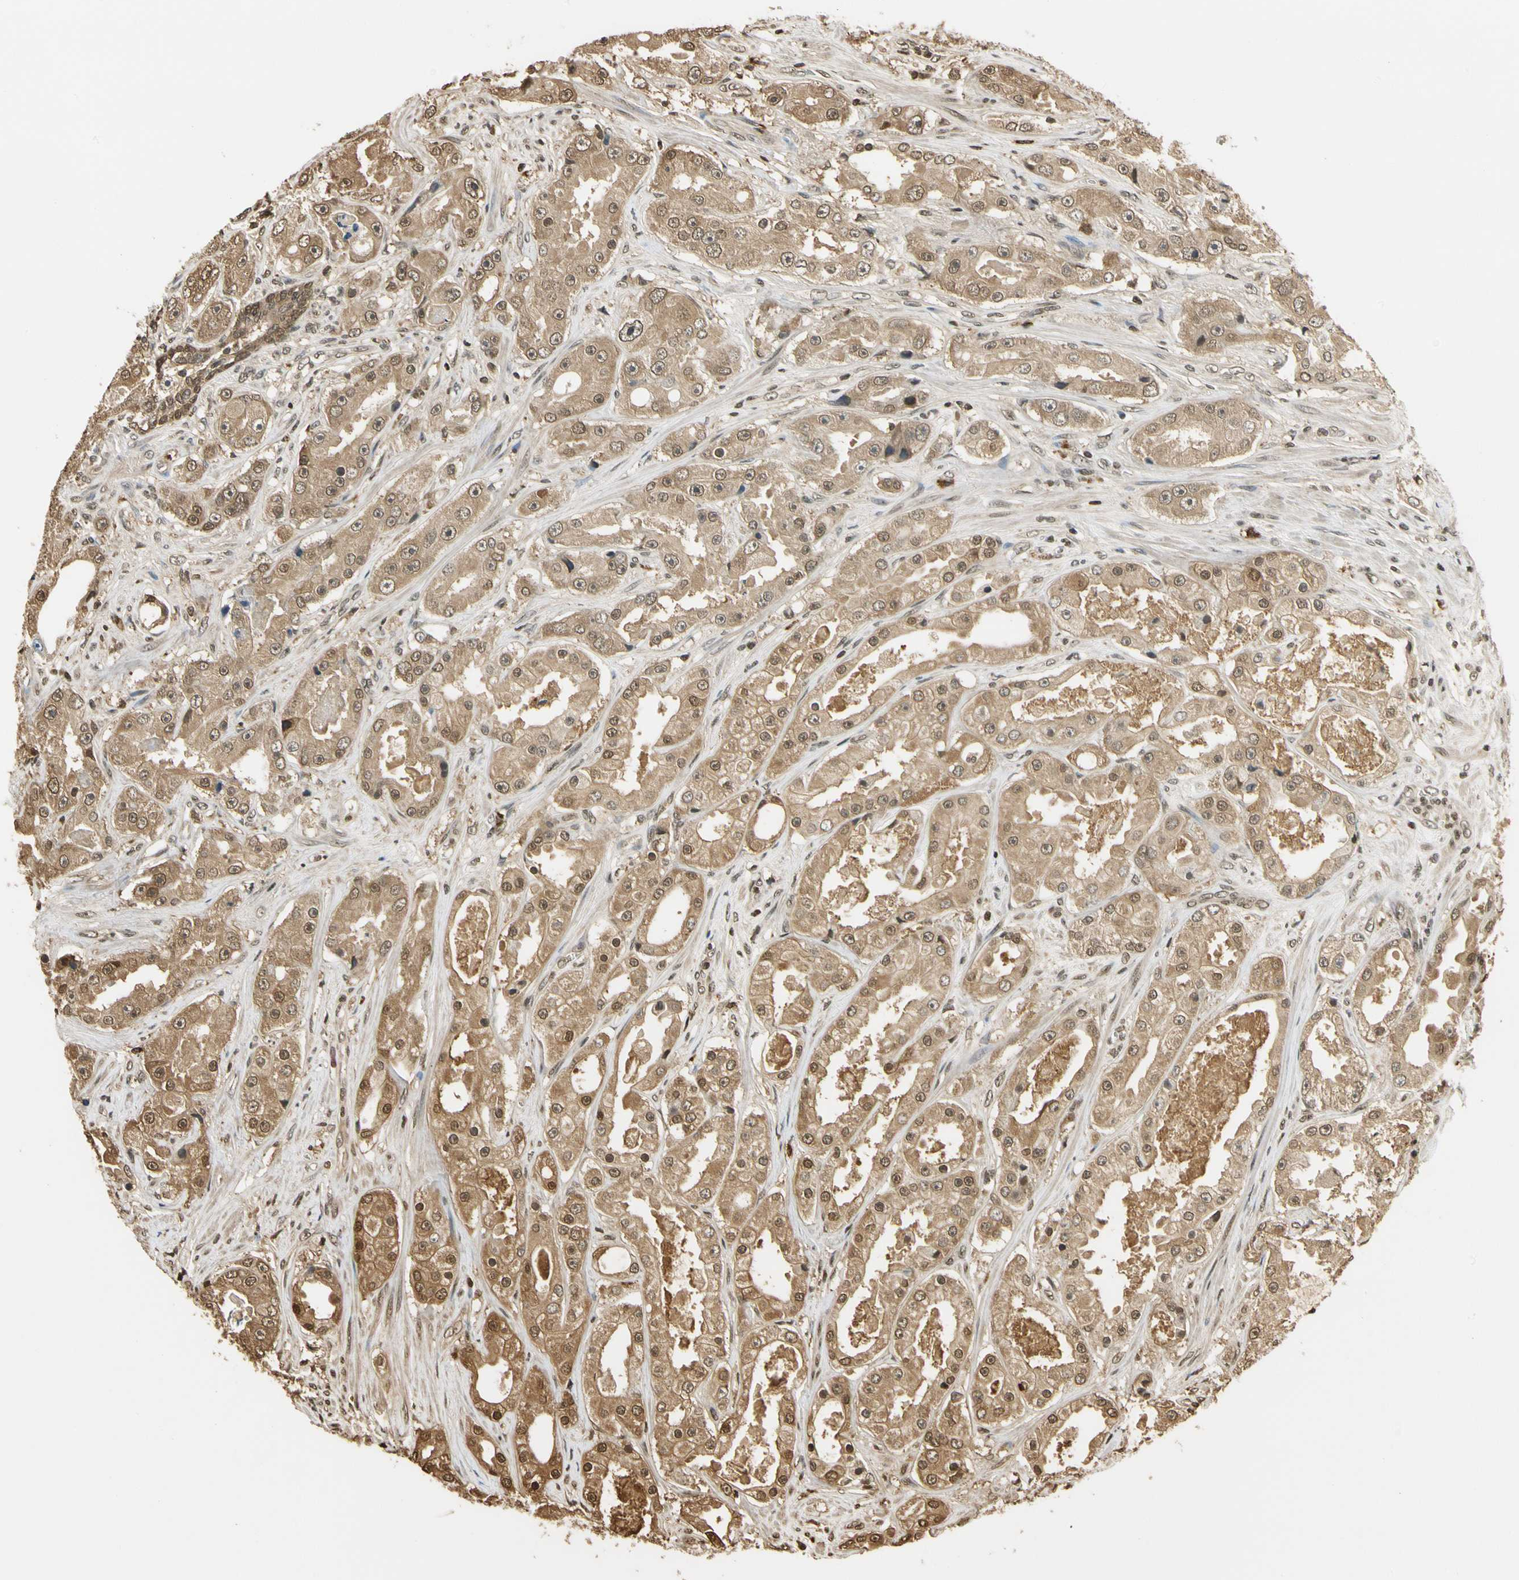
{"staining": {"intensity": "weak", "quantity": ">75%", "location": "cytoplasmic/membranous,nuclear"}, "tissue": "prostate cancer", "cell_type": "Tumor cells", "image_type": "cancer", "snomed": [{"axis": "morphology", "description": "Adenocarcinoma, High grade"}, {"axis": "topography", "description": "Prostate"}], "caption": "Immunohistochemistry (DAB (3,3'-diaminobenzidine)) staining of high-grade adenocarcinoma (prostate) demonstrates weak cytoplasmic/membranous and nuclear protein staining in approximately >75% of tumor cells.", "gene": "SOD1", "patient": {"sex": "male", "age": 73}}